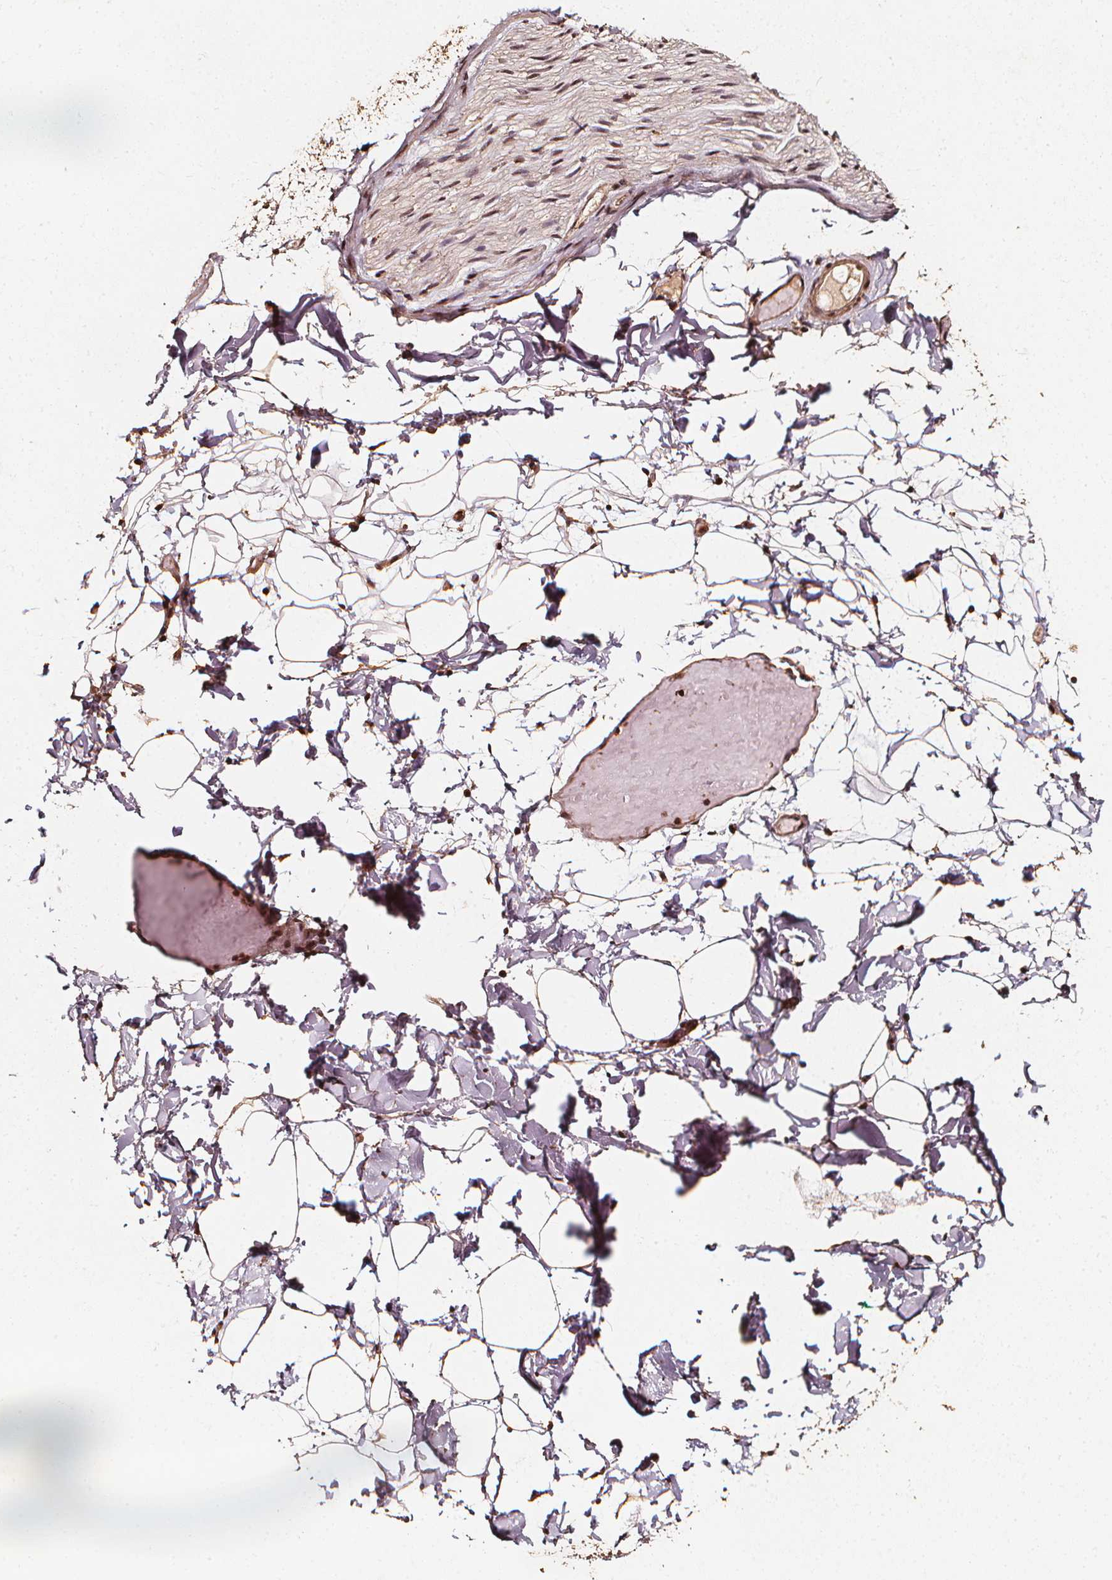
{"staining": {"intensity": "moderate", "quantity": ">75%", "location": "nuclear"}, "tissue": "adipose tissue", "cell_type": "Adipocytes", "image_type": "normal", "snomed": [{"axis": "morphology", "description": "Normal tissue, NOS"}, {"axis": "topography", "description": "Gallbladder"}, {"axis": "topography", "description": "Peripheral nerve tissue"}], "caption": "Immunohistochemical staining of benign human adipose tissue exhibits medium levels of moderate nuclear expression in approximately >75% of adipocytes.", "gene": "EXOSC9", "patient": {"sex": "female", "age": 45}}